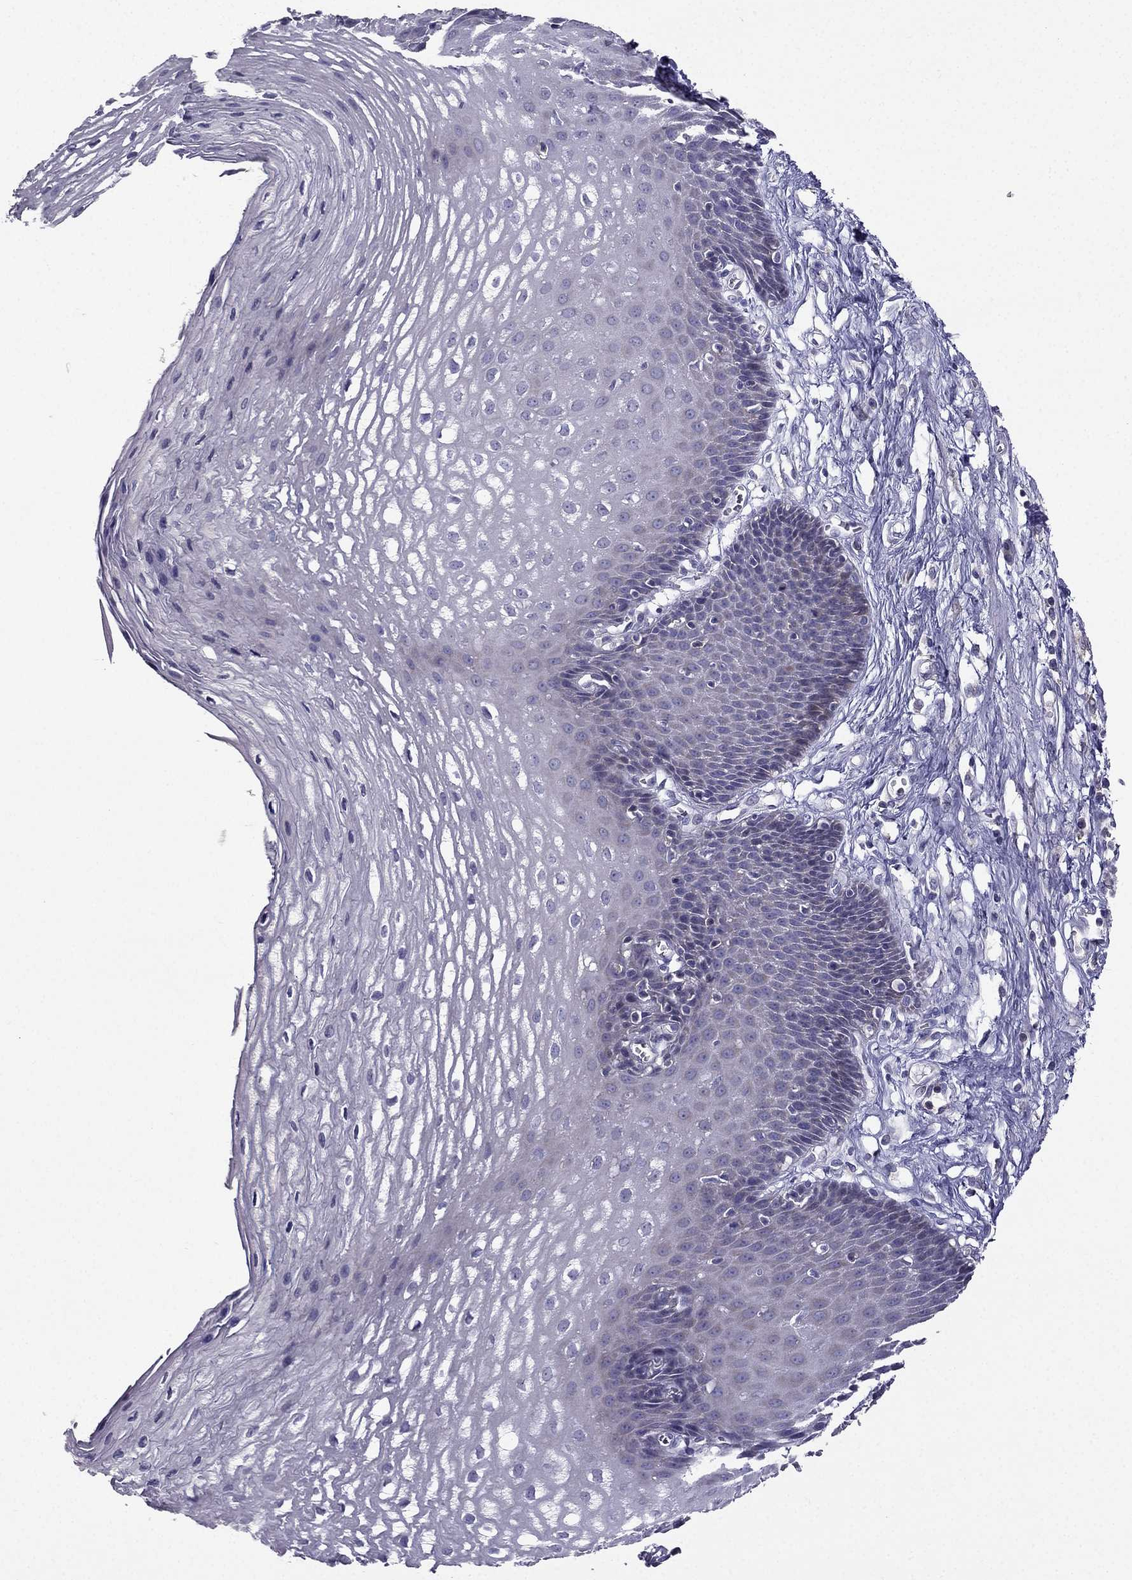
{"staining": {"intensity": "negative", "quantity": "none", "location": "none"}, "tissue": "esophagus", "cell_type": "Squamous epithelial cells", "image_type": "normal", "snomed": [{"axis": "morphology", "description": "Normal tissue, NOS"}, {"axis": "topography", "description": "Esophagus"}], "caption": "Esophagus was stained to show a protein in brown. There is no significant positivity in squamous epithelial cells.", "gene": "AS3MT", "patient": {"sex": "male", "age": 72}}